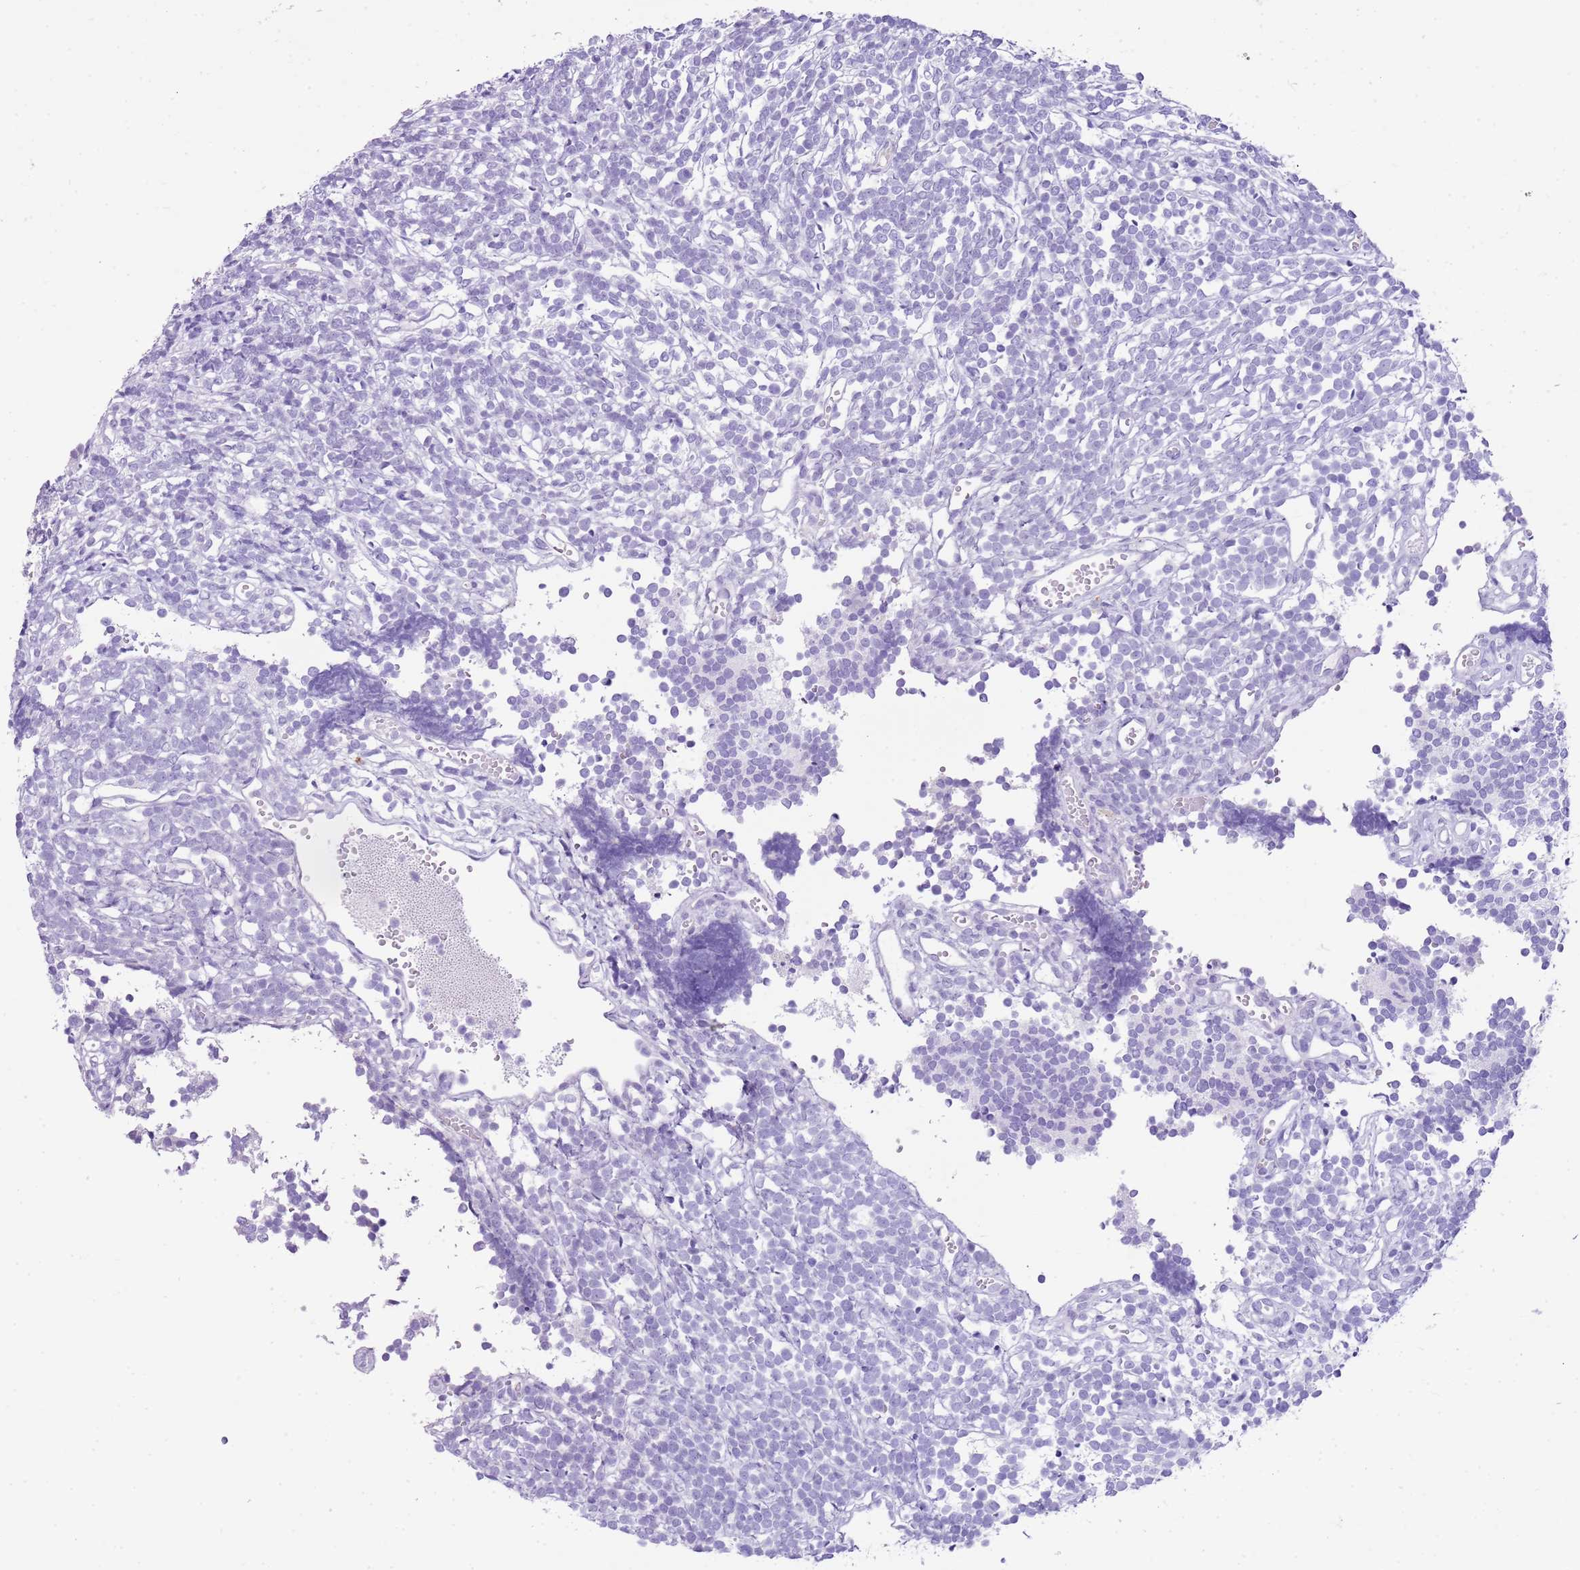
{"staining": {"intensity": "negative", "quantity": "none", "location": "none"}, "tissue": "glioma", "cell_type": "Tumor cells", "image_type": "cancer", "snomed": [{"axis": "morphology", "description": "Glioma, malignant, Low grade"}, {"axis": "topography", "description": "Brain"}], "caption": "IHC image of human malignant low-grade glioma stained for a protein (brown), which displays no expression in tumor cells.", "gene": "IGKV3D-11", "patient": {"sex": "female", "age": 1}}